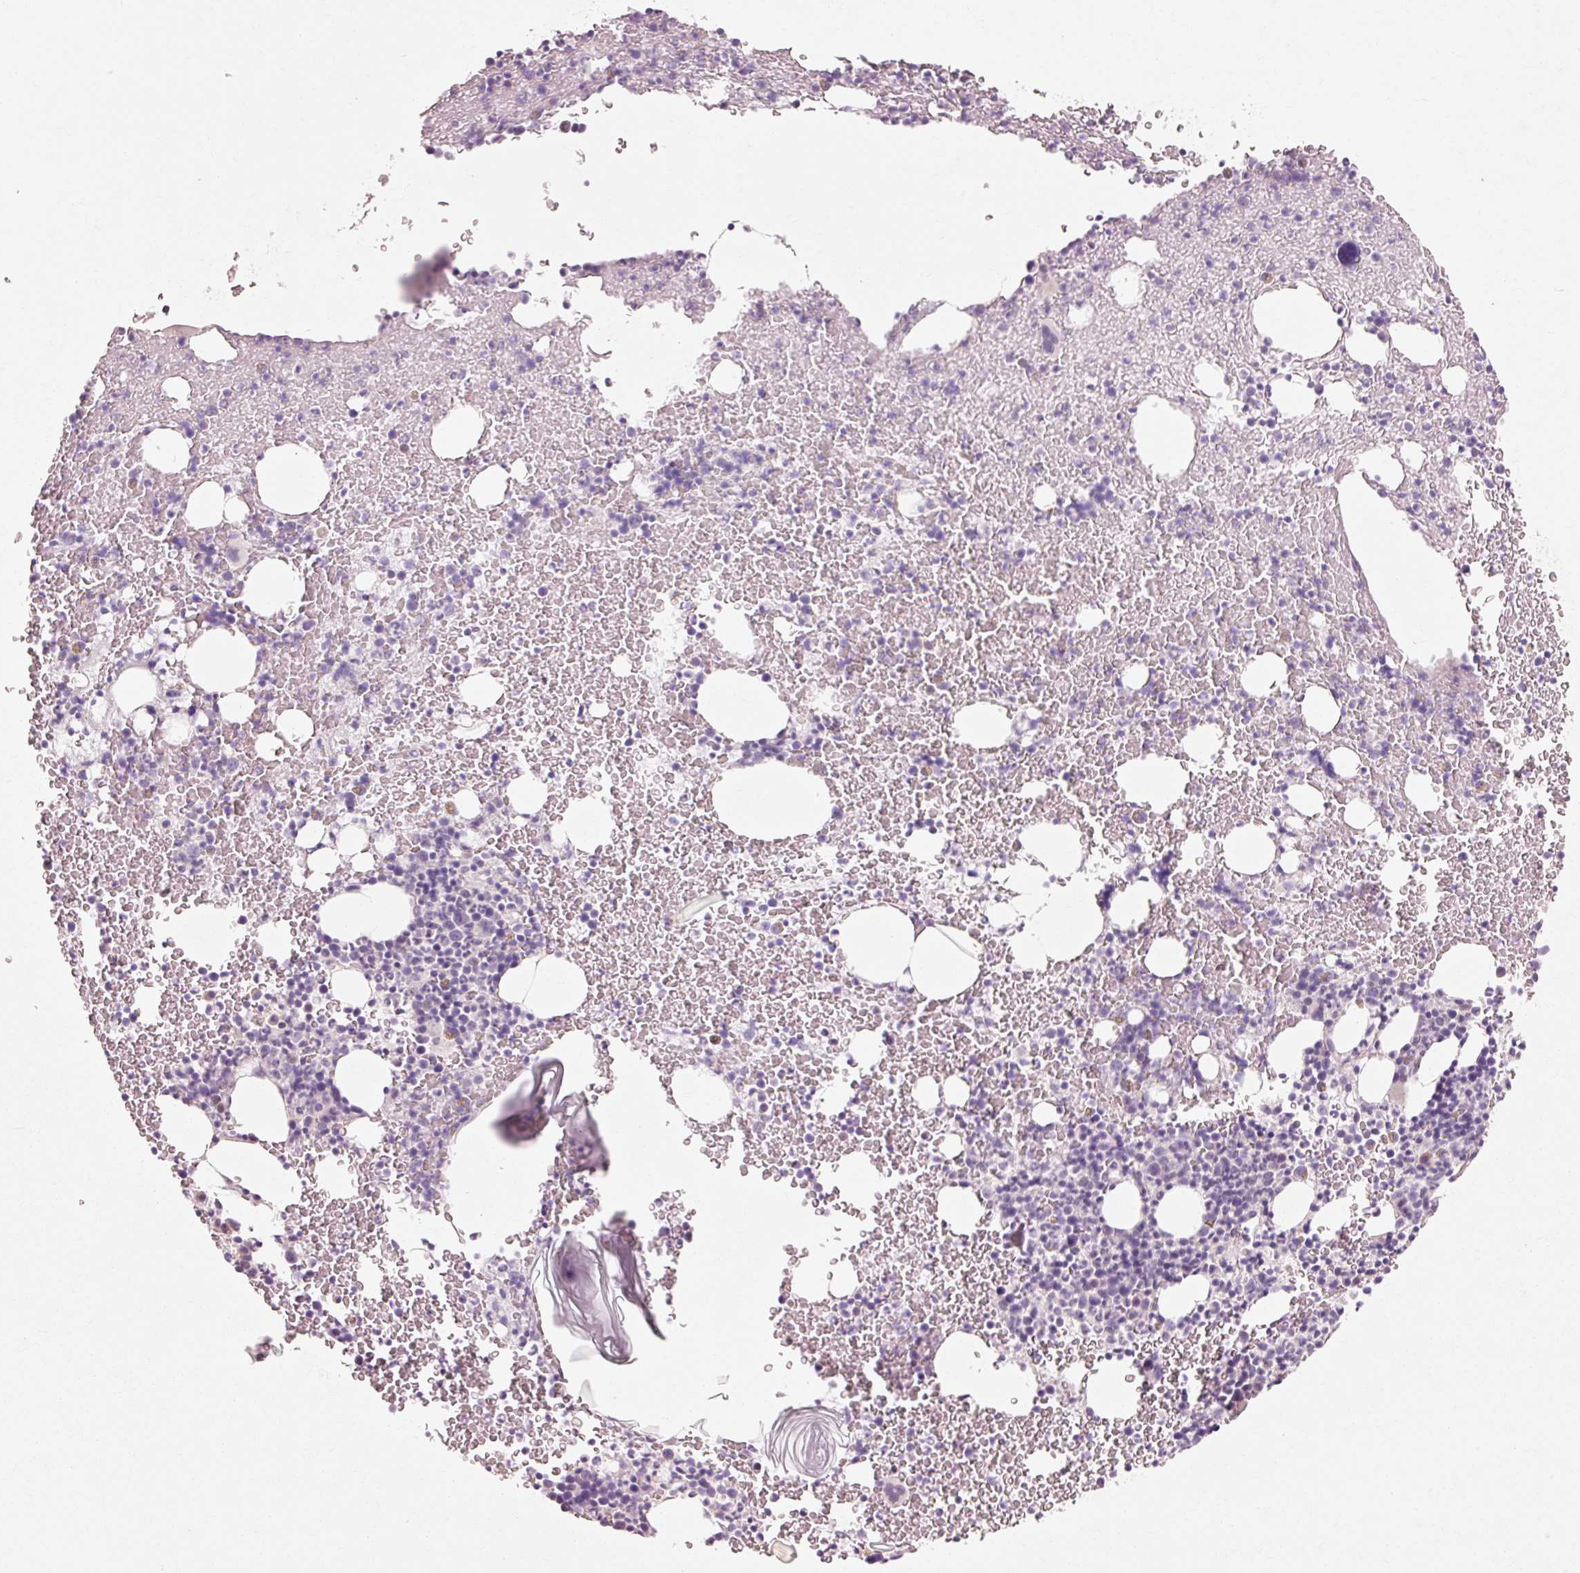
{"staining": {"intensity": "negative", "quantity": "none", "location": "none"}, "tissue": "bone marrow", "cell_type": "Hematopoietic cells", "image_type": "normal", "snomed": [{"axis": "morphology", "description": "Normal tissue, NOS"}, {"axis": "topography", "description": "Bone marrow"}], "caption": "Protein analysis of normal bone marrow demonstrates no significant staining in hematopoietic cells. The staining was performed using DAB (3,3'-diaminobenzidine) to visualize the protein expression in brown, while the nuclei were stained in blue with hematoxylin (Magnification: 20x).", "gene": "TRIM73", "patient": {"sex": "male", "age": 61}}